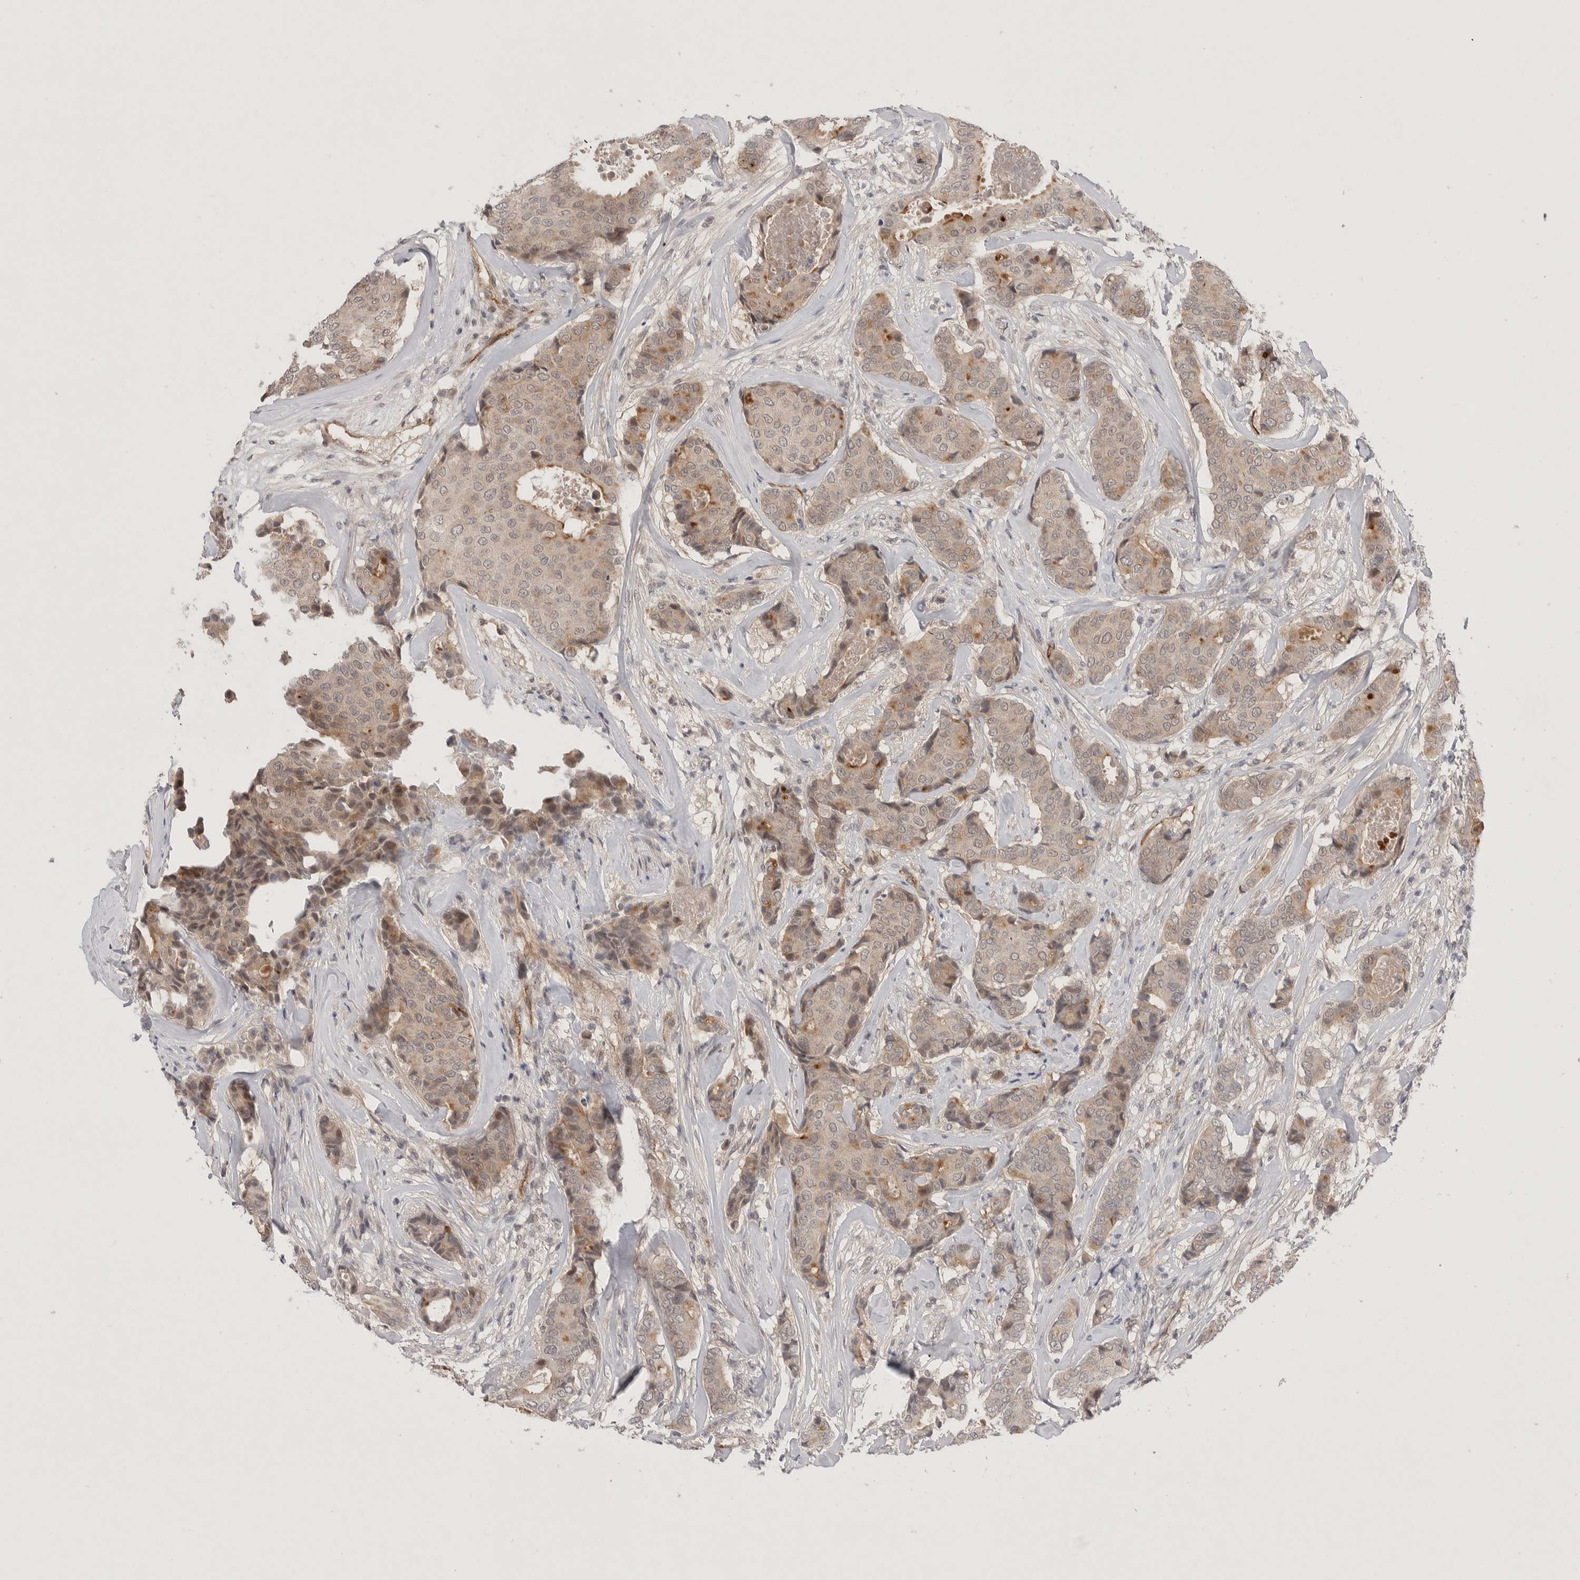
{"staining": {"intensity": "weak", "quantity": "25%-75%", "location": "cytoplasmic/membranous,nuclear"}, "tissue": "breast cancer", "cell_type": "Tumor cells", "image_type": "cancer", "snomed": [{"axis": "morphology", "description": "Duct carcinoma"}, {"axis": "topography", "description": "Breast"}], "caption": "Human breast cancer stained with a protein marker reveals weak staining in tumor cells.", "gene": "ZNF704", "patient": {"sex": "female", "age": 75}}